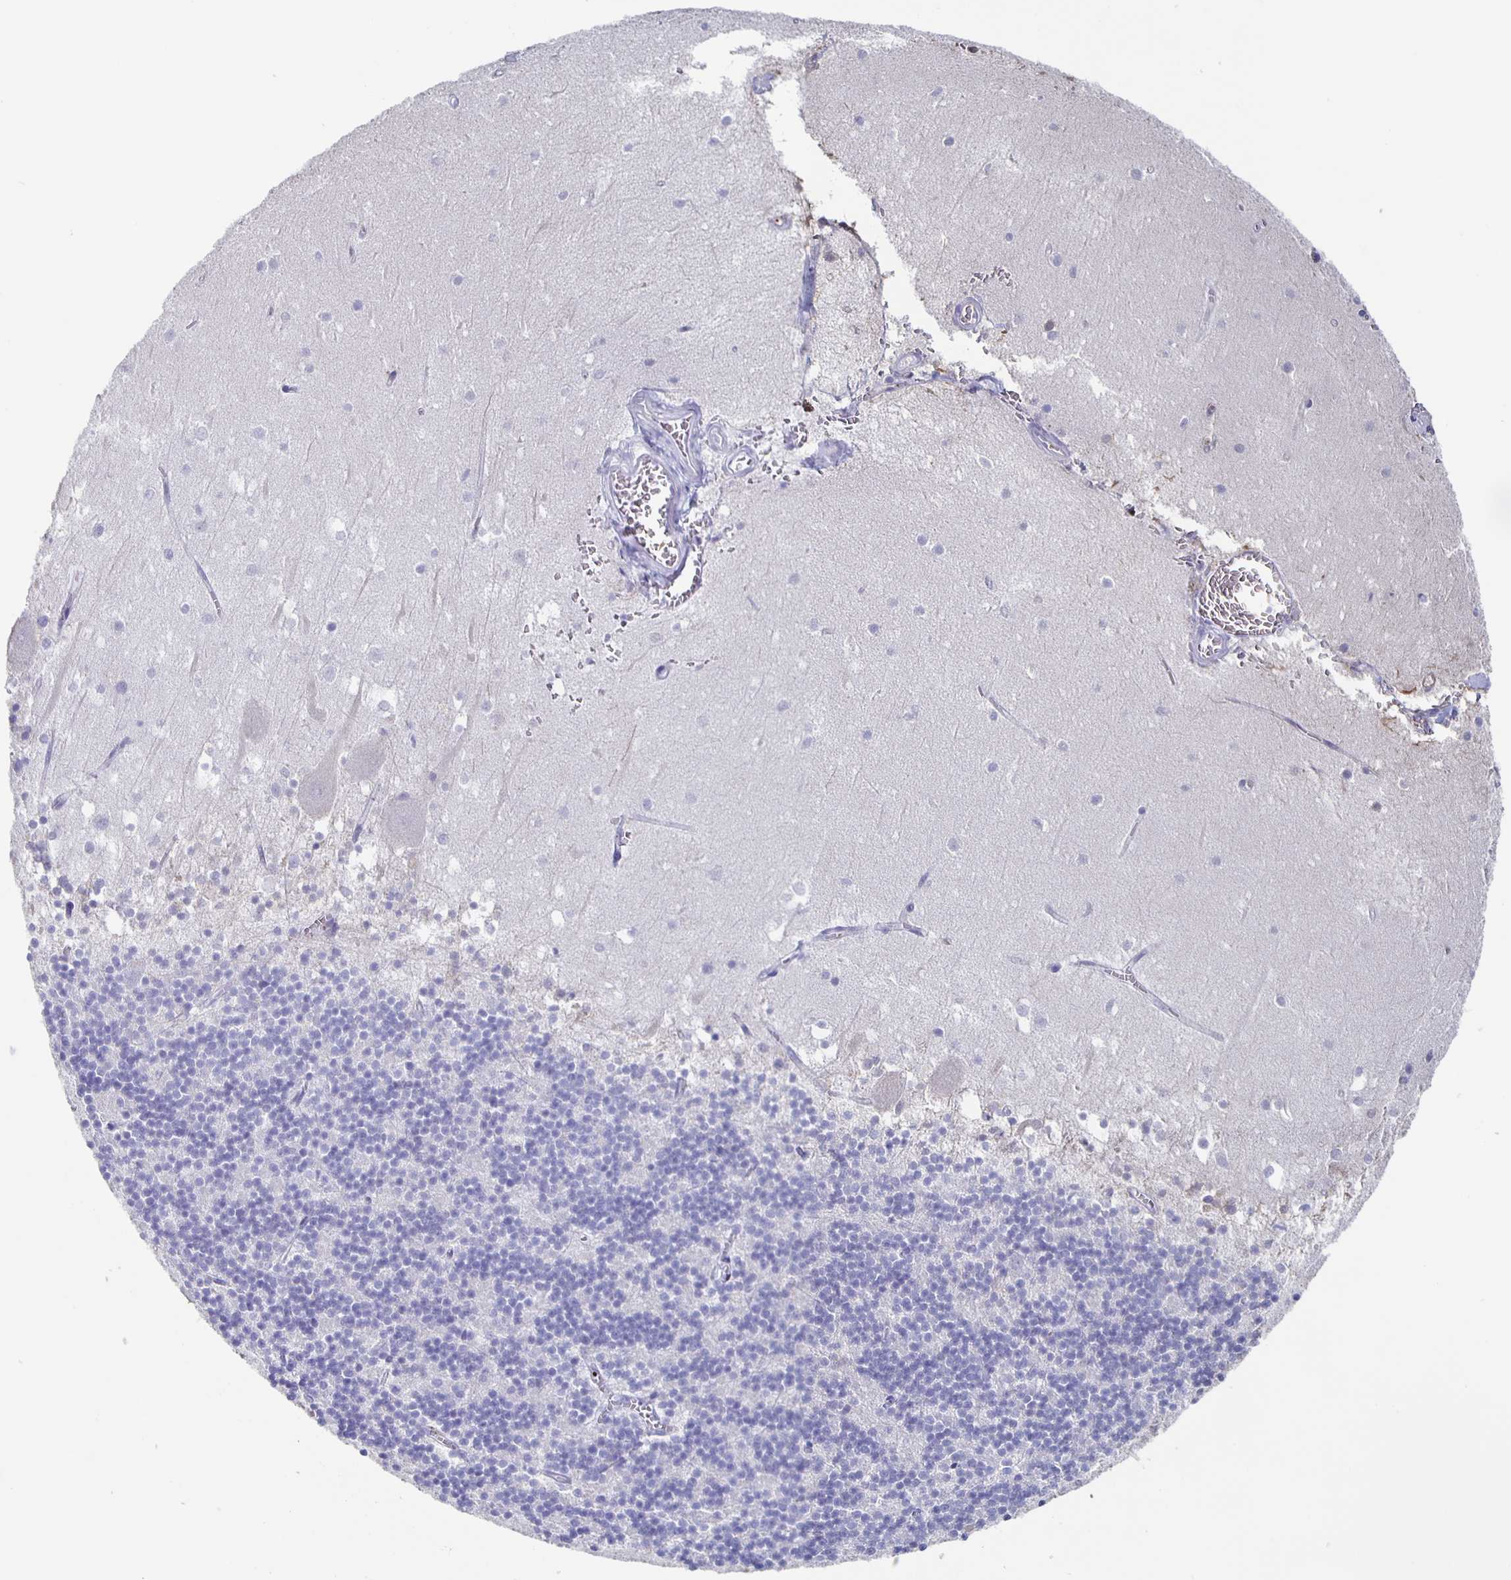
{"staining": {"intensity": "negative", "quantity": "none", "location": "none"}, "tissue": "cerebellum", "cell_type": "Cells in granular layer", "image_type": "normal", "snomed": [{"axis": "morphology", "description": "Normal tissue, NOS"}, {"axis": "topography", "description": "Cerebellum"}], "caption": "DAB (3,3'-diaminobenzidine) immunohistochemical staining of normal human cerebellum shows no significant staining in cells in granular layer.", "gene": "FGA", "patient": {"sex": "male", "age": 54}}